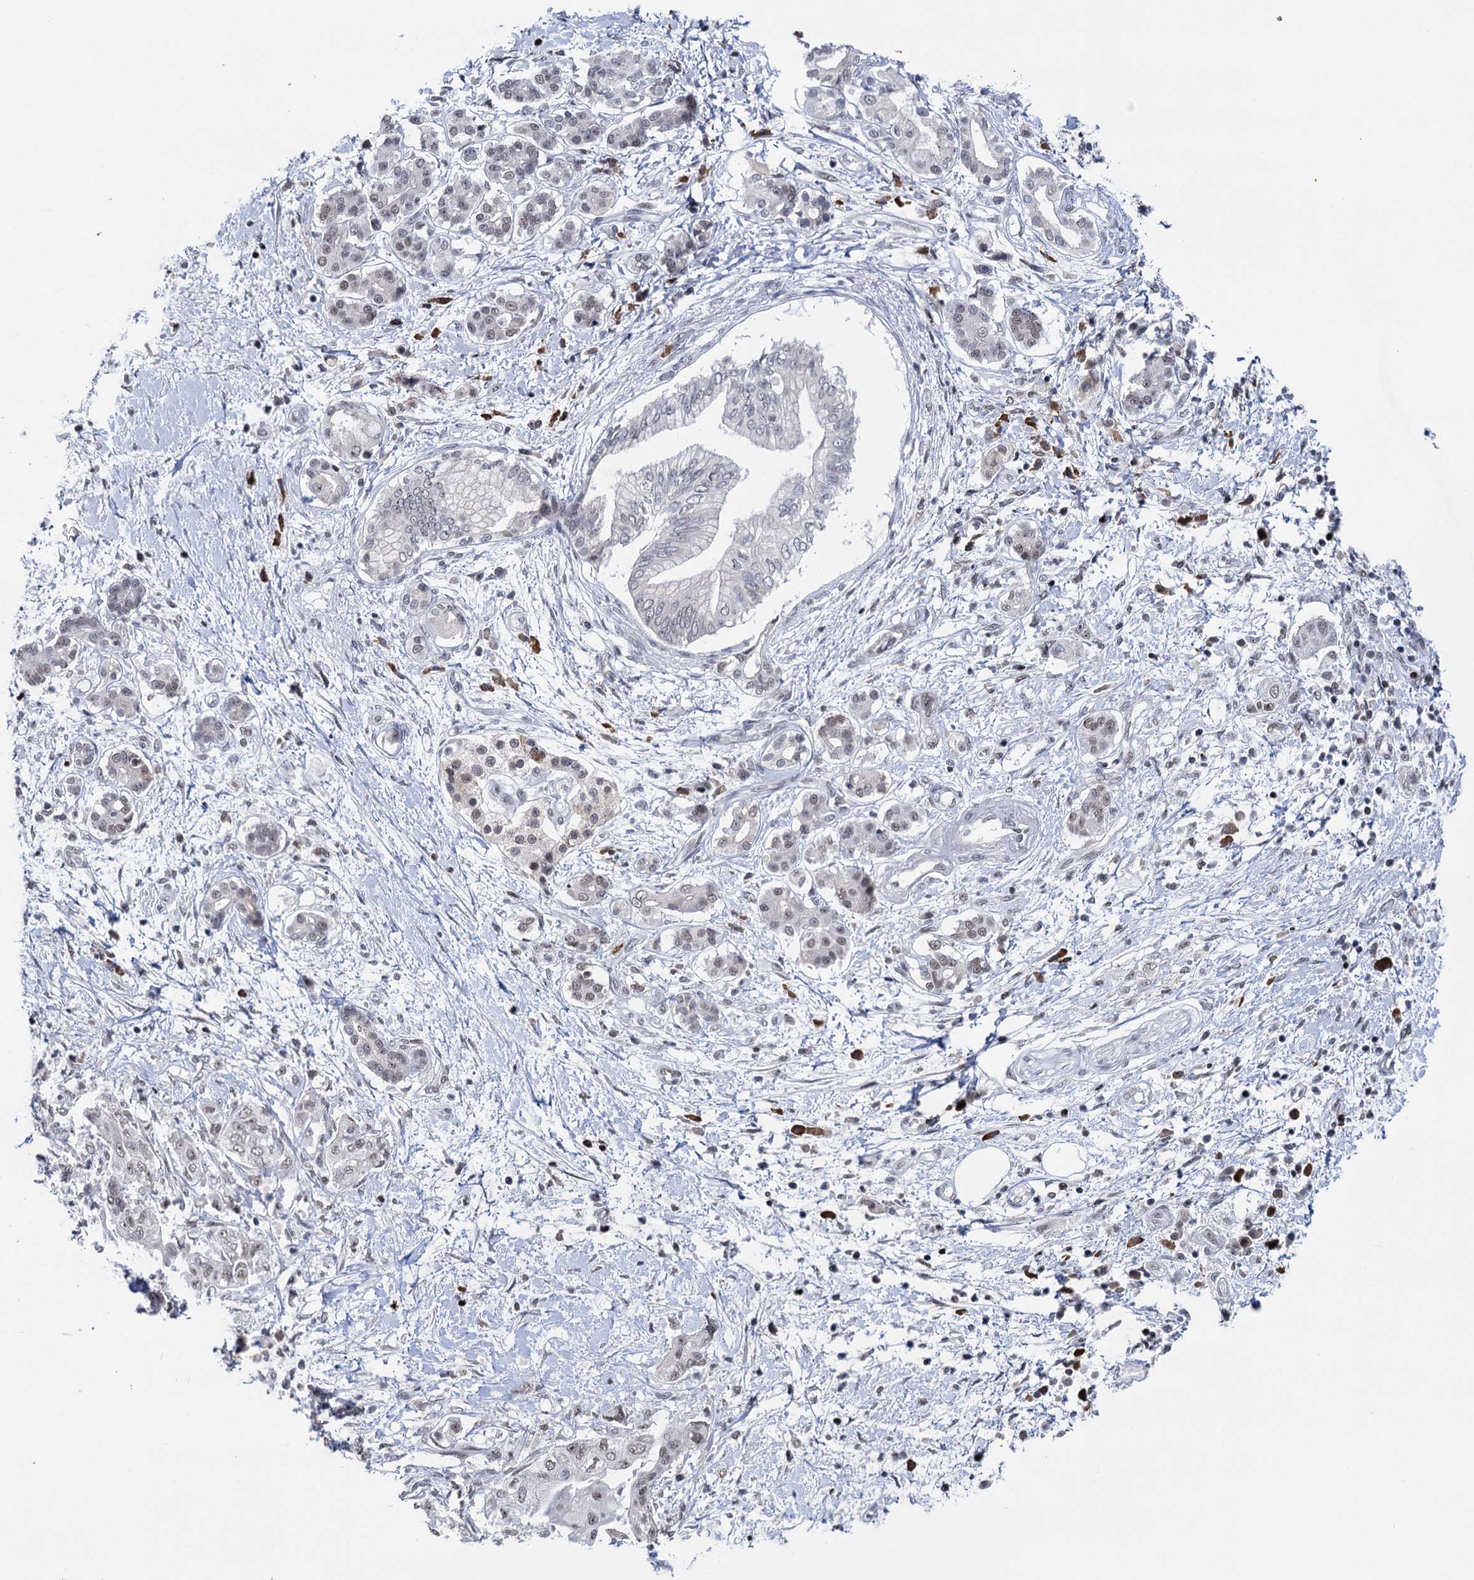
{"staining": {"intensity": "weak", "quantity": "<25%", "location": "nuclear"}, "tissue": "pancreatic cancer", "cell_type": "Tumor cells", "image_type": "cancer", "snomed": [{"axis": "morphology", "description": "Adenocarcinoma, NOS"}, {"axis": "topography", "description": "Pancreas"}], "caption": "The immunohistochemistry histopathology image has no significant positivity in tumor cells of pancreatic adenocarcinoma tissue.", "gene": "ZCCHC10", "patient": {"sex": "female", "age": 73}}